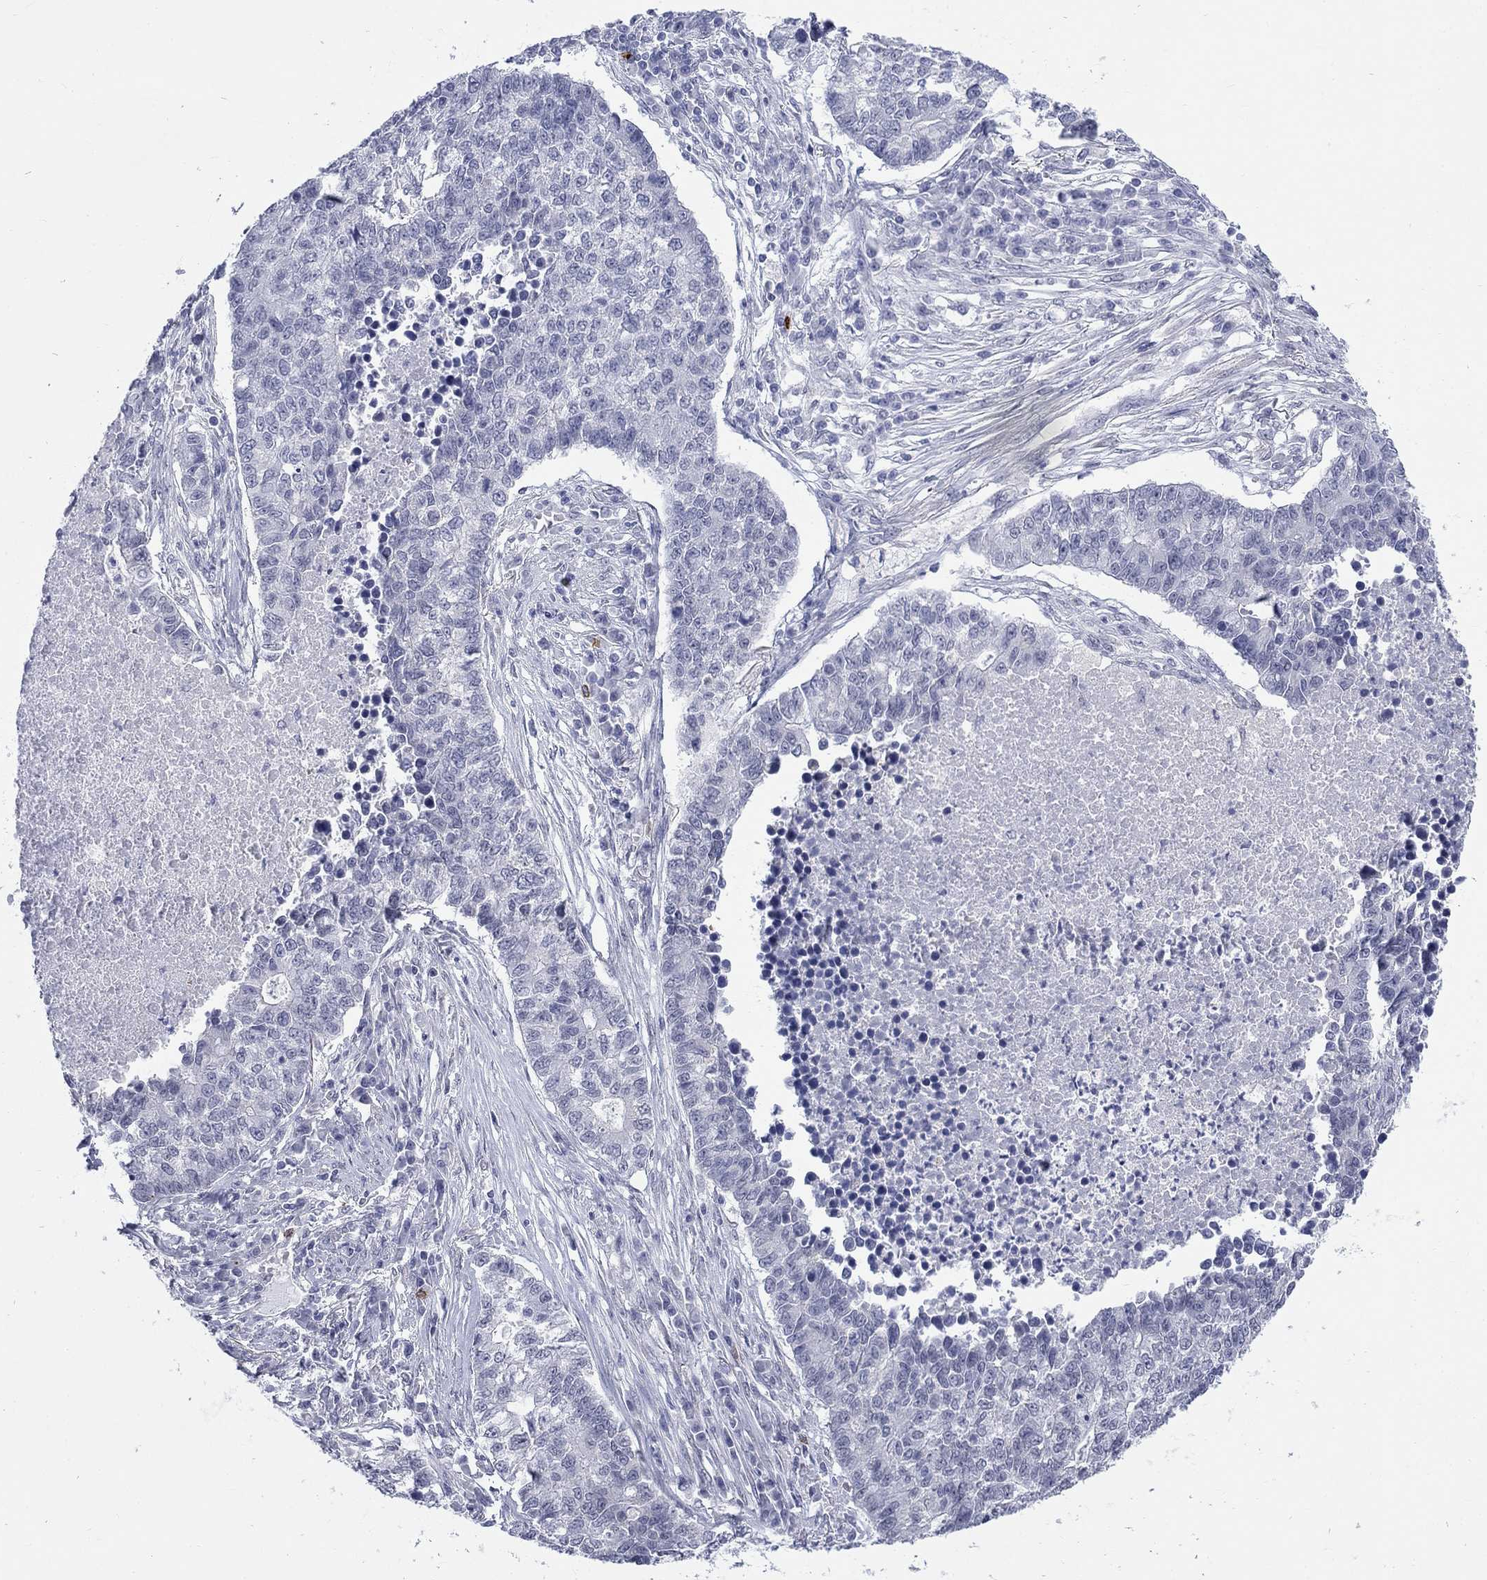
{"staining": {"intensity": "negative", "quantity": "none", "location": "none"}, "tissue": "lung cancer", "cell_type": "Tumor cells", "image_type": "cancer", "snomed": [{"axis": "morphology", "description": "Adenocarcinoma, NOS"}, {"axis": "topography", "description": "Lung"}], "caption": "The photomicrograph exhibits no staining of tumor cells in adenocarcinoma (lung). (DAB immunohistochemistry, high magnification).", "gene": "ECEL1", "patient": {"sex": "male", "age": 57}}